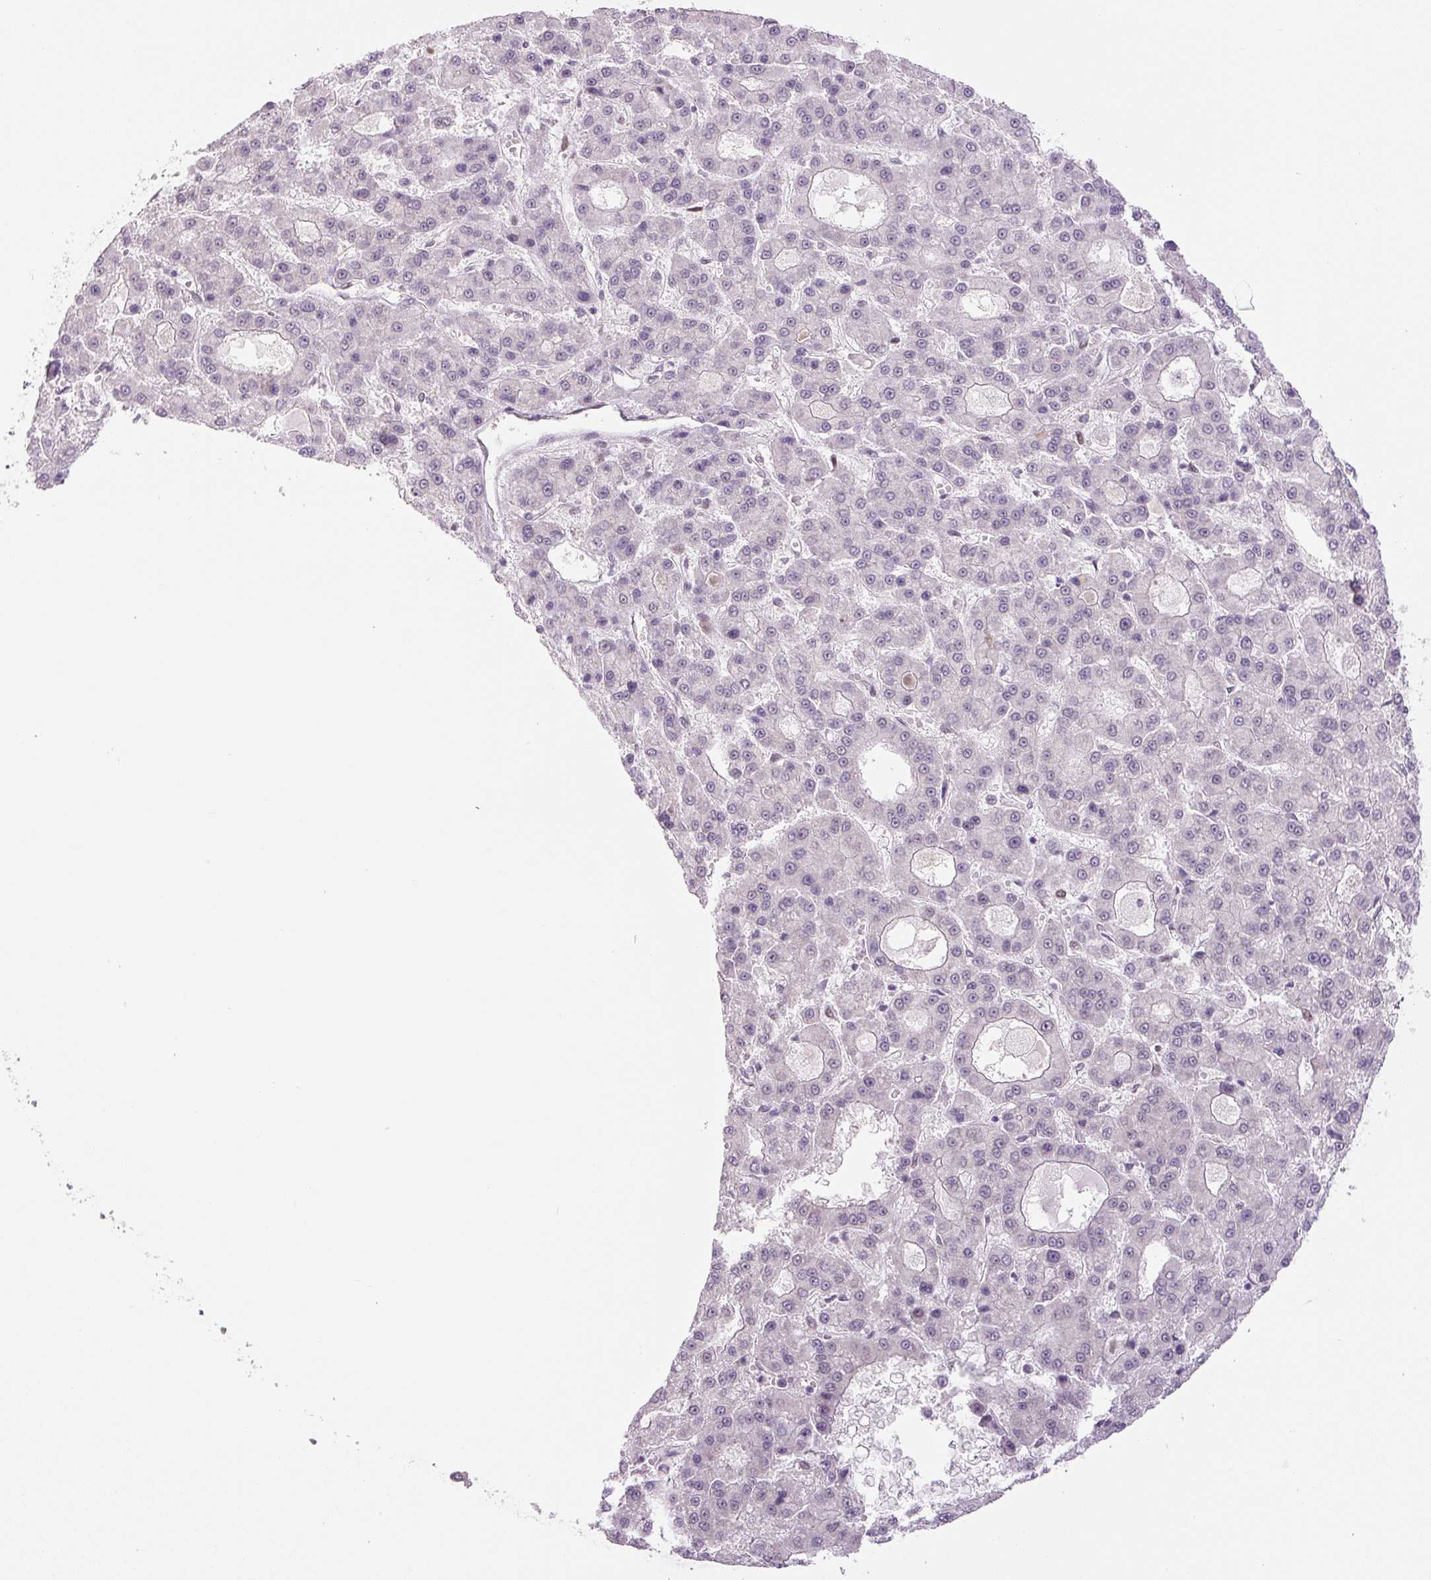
{"staining": {"intensity": "negative", "quantity": "none", "location": "none"}, "tissue": "liver cancer", "cell_type": "Tumor cells", "image_type": "cancer", "snomed": [{"axis": "morphology", "description": "Carcinoma, Hepatocellular, NOS"}, {"axis": "topography", "description": "Liver"}], "caption": "The immunohistochemistry (IHC) image has no significant expression in tumor cells of liver cancer (hepatocellular carcinoma) tissue.", "gene": "TCFL5", "patient": {"sex": "male", "age": 70}}